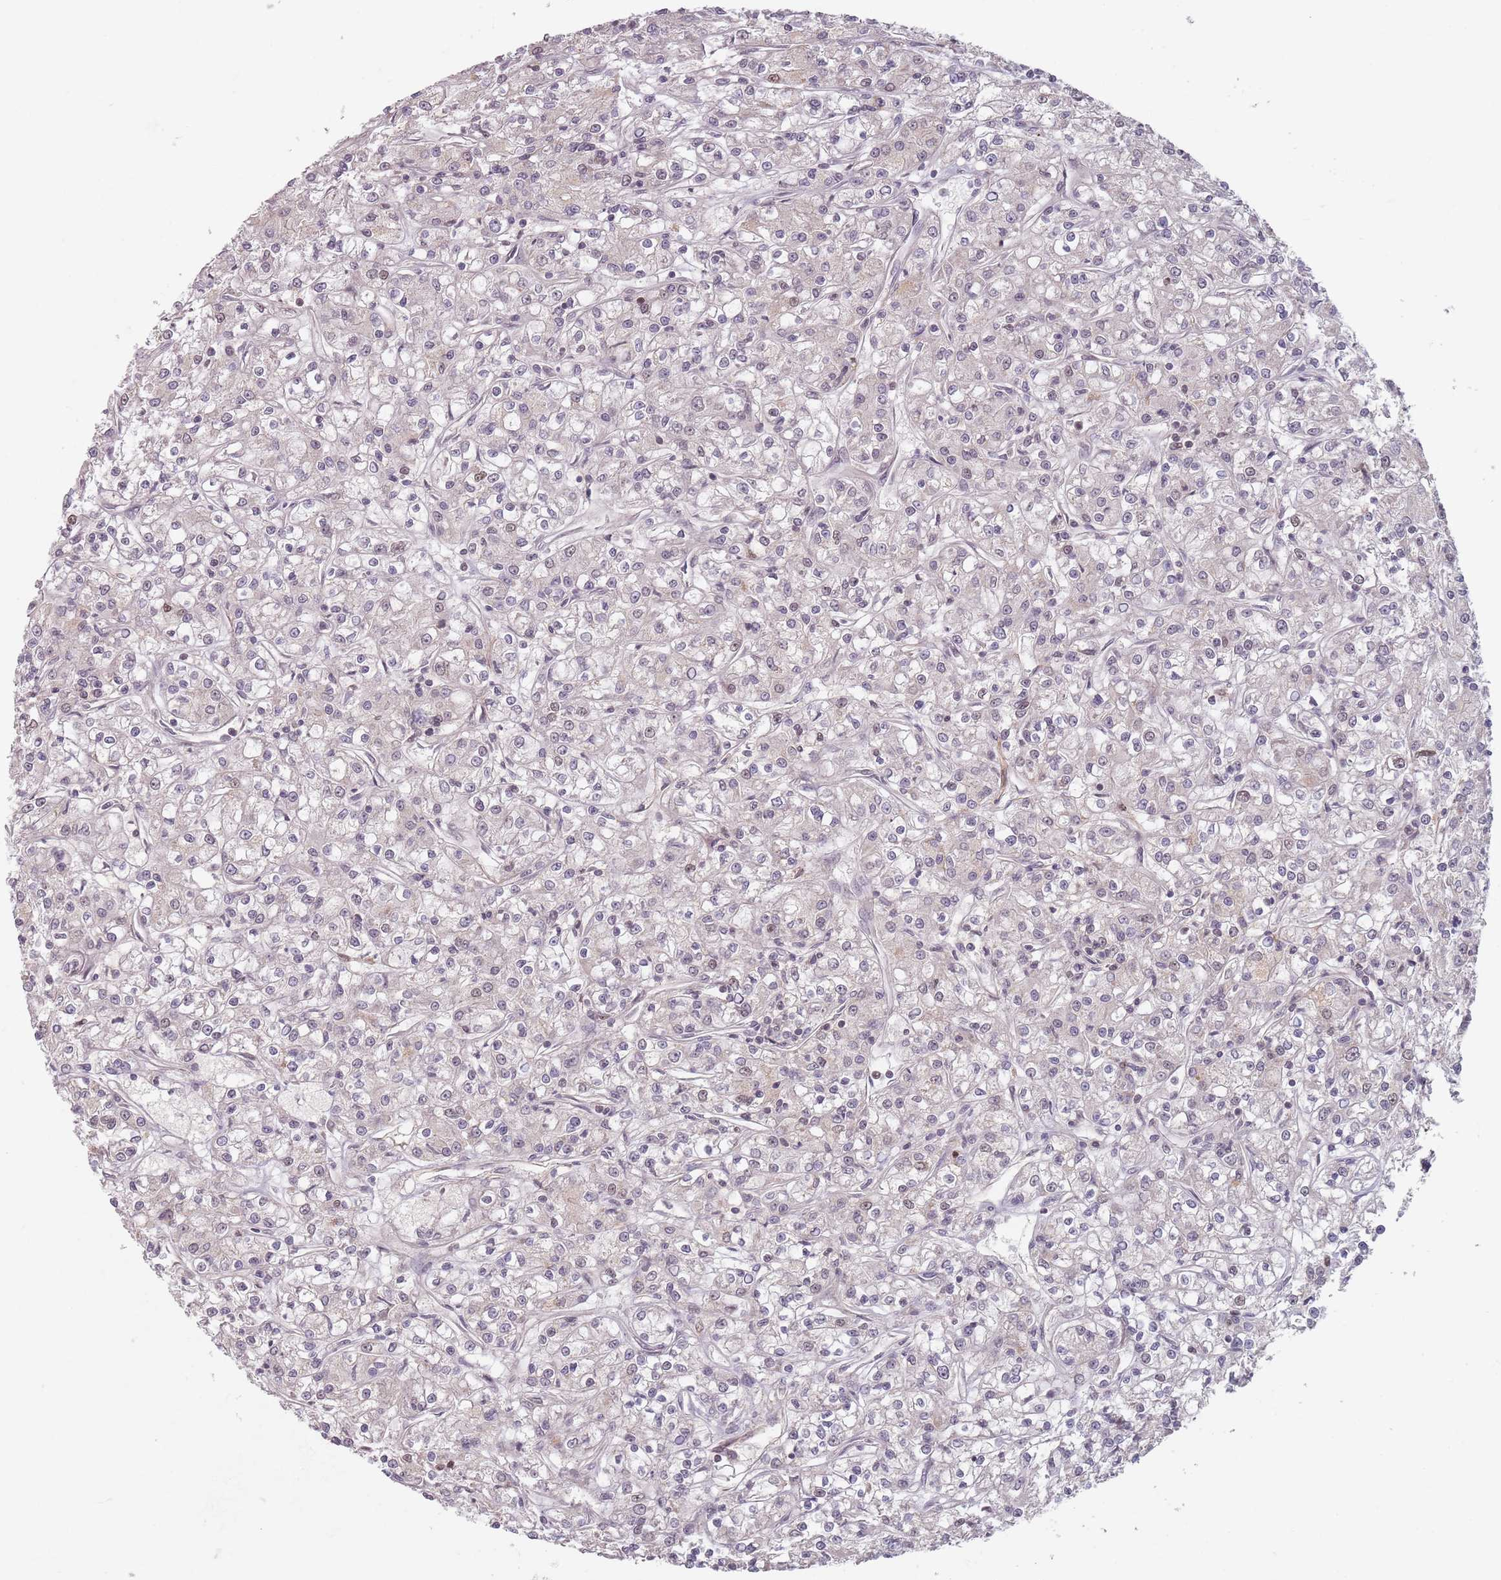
{"staining": {"intensity": "weak", "quantity": "25%-75%", "location": "cytoplasmic/membranous,nuclear"}, "tissue": "renal cancer", "cell_type": "Tumor cells", "image_type": "cancer", "snomed": [{"axis": "morphology", "description": "Adenocarcinoma, NOS"}, {"axis": "topography", "description": "Kidney"}], "caption": "Immunohistochemistry photomicrograph of neoplastic tissue: human renal cancer stained using immunohistochemistry (IHC) reveals low levels of weak protein expression localized specifically in the cytoplasmic/membranous and nuclear of tumor cells, appearing as a cytoplasmic/membranous and nuclear brown color.", "gene": "NUP50", "patient": {"sex": "female", "age": 59}}